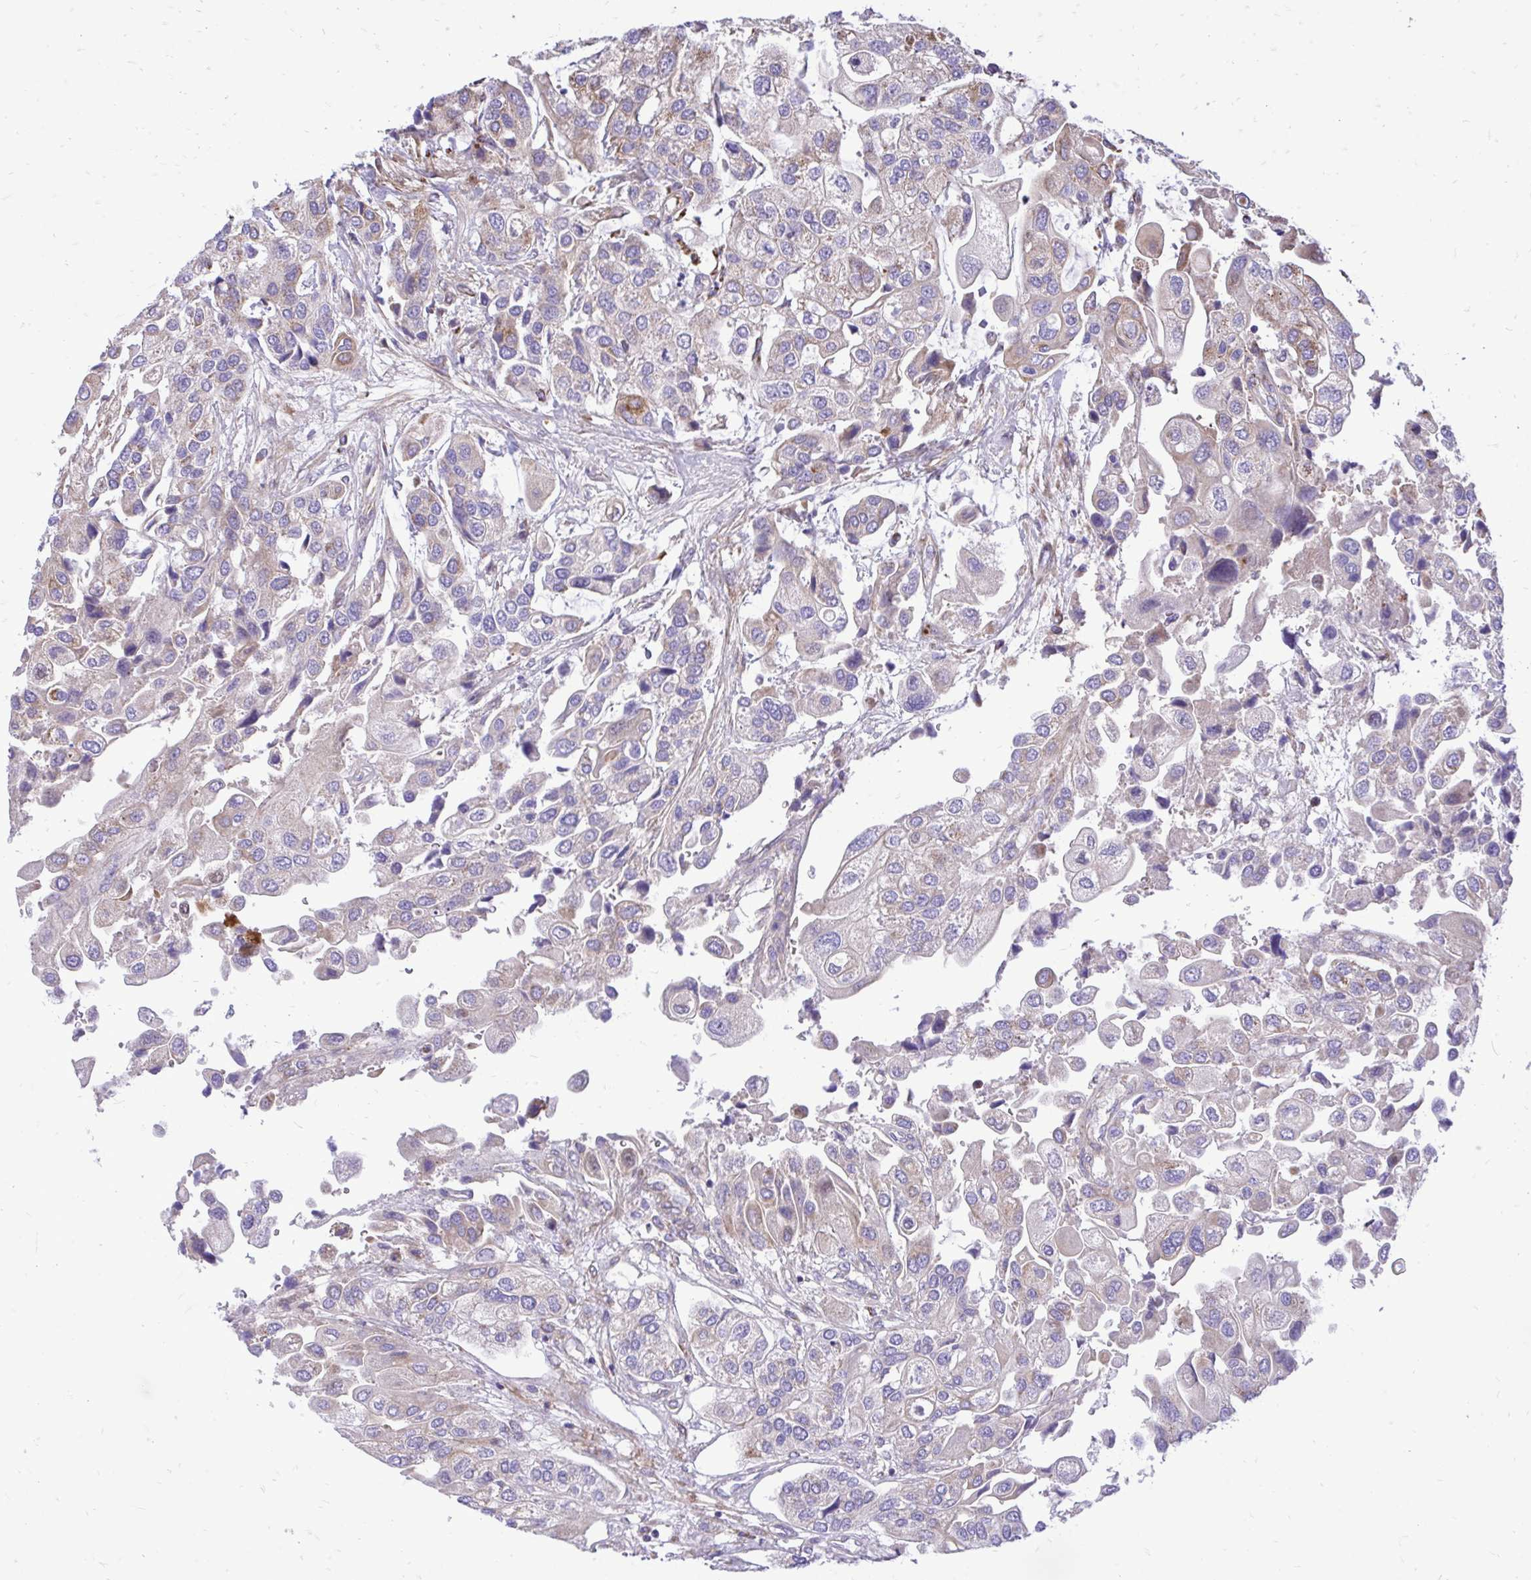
{"staining": {"intensity": "moderate", "quantity": "25%-75%", "location": "cytoplasmic/membranous"}, "tissue": "urothelial cancer", "cell_type": "Tumor cells", "image_type": "cancer", "snomed": [{"axis": "morphology", "description": "Urothelial carcinoma, High grade"}, {"axis": "topography", "description": "Urinary bladder"}], "caption": "Urothelial carcinoma (high-grade) stained for a protein reveals moderate cytoplasmic/membranous positivity in tumor cells.", "gene": "ATP13A2", "patient": {"sex": "female", "age": 64}}